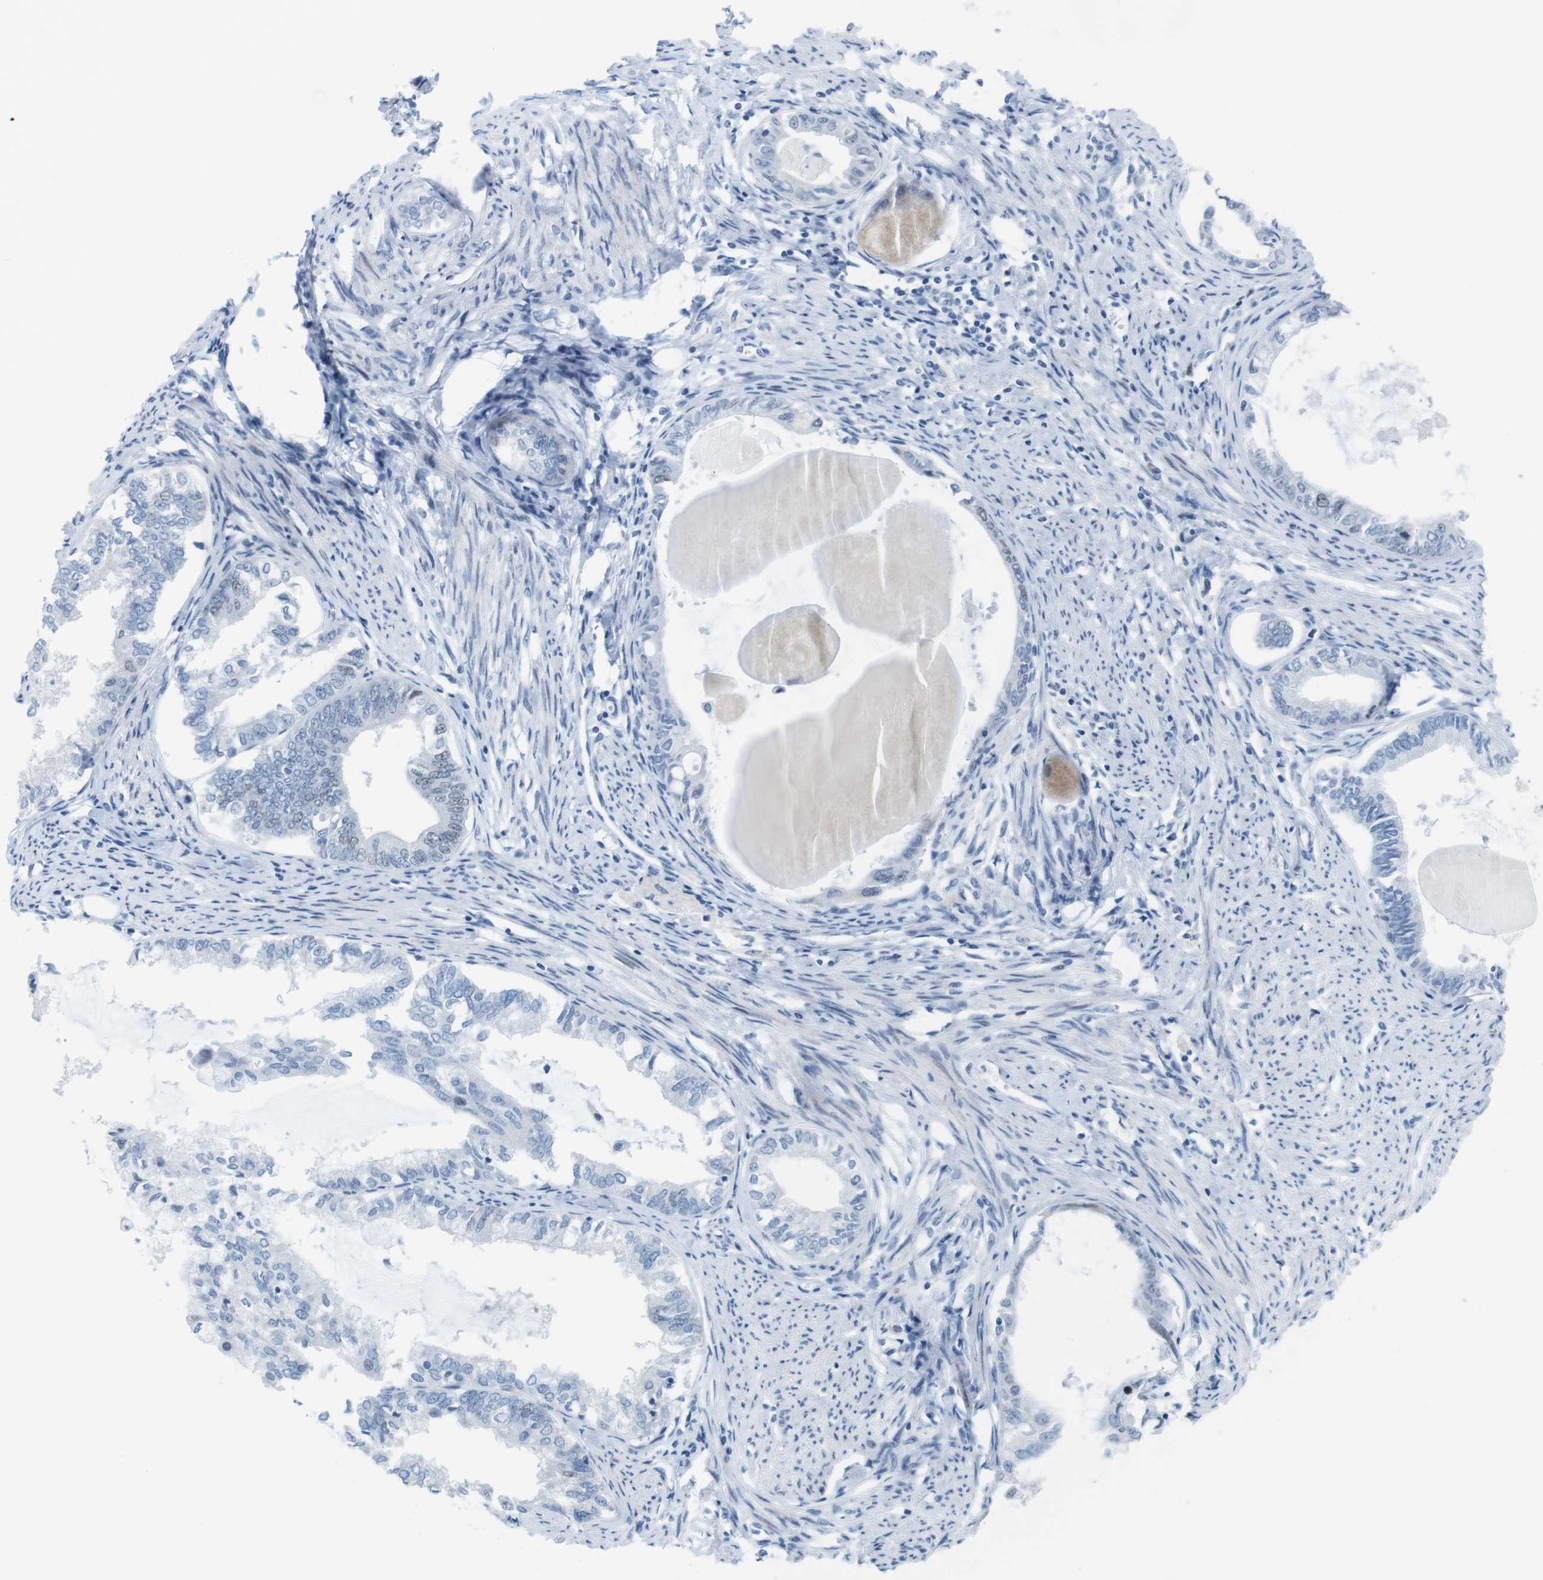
{"staining": {"intensity": "negative", "quantity": "none", "location": "none"}, "tissue": "endometrial cancer", "cell_type": "Tumor cells", "image_type": "cancer", "snomed": [{"axis": "morphology", "description": "Adenocarcinoma, NOS"}, {"axis": "topography", "description": "Endometrium"}], "caption": "Tumor cells show no significant protein expression in endometrial cancer.", "gene": "CHAF1A", "patient": {"sex": "female", "age": 86}}